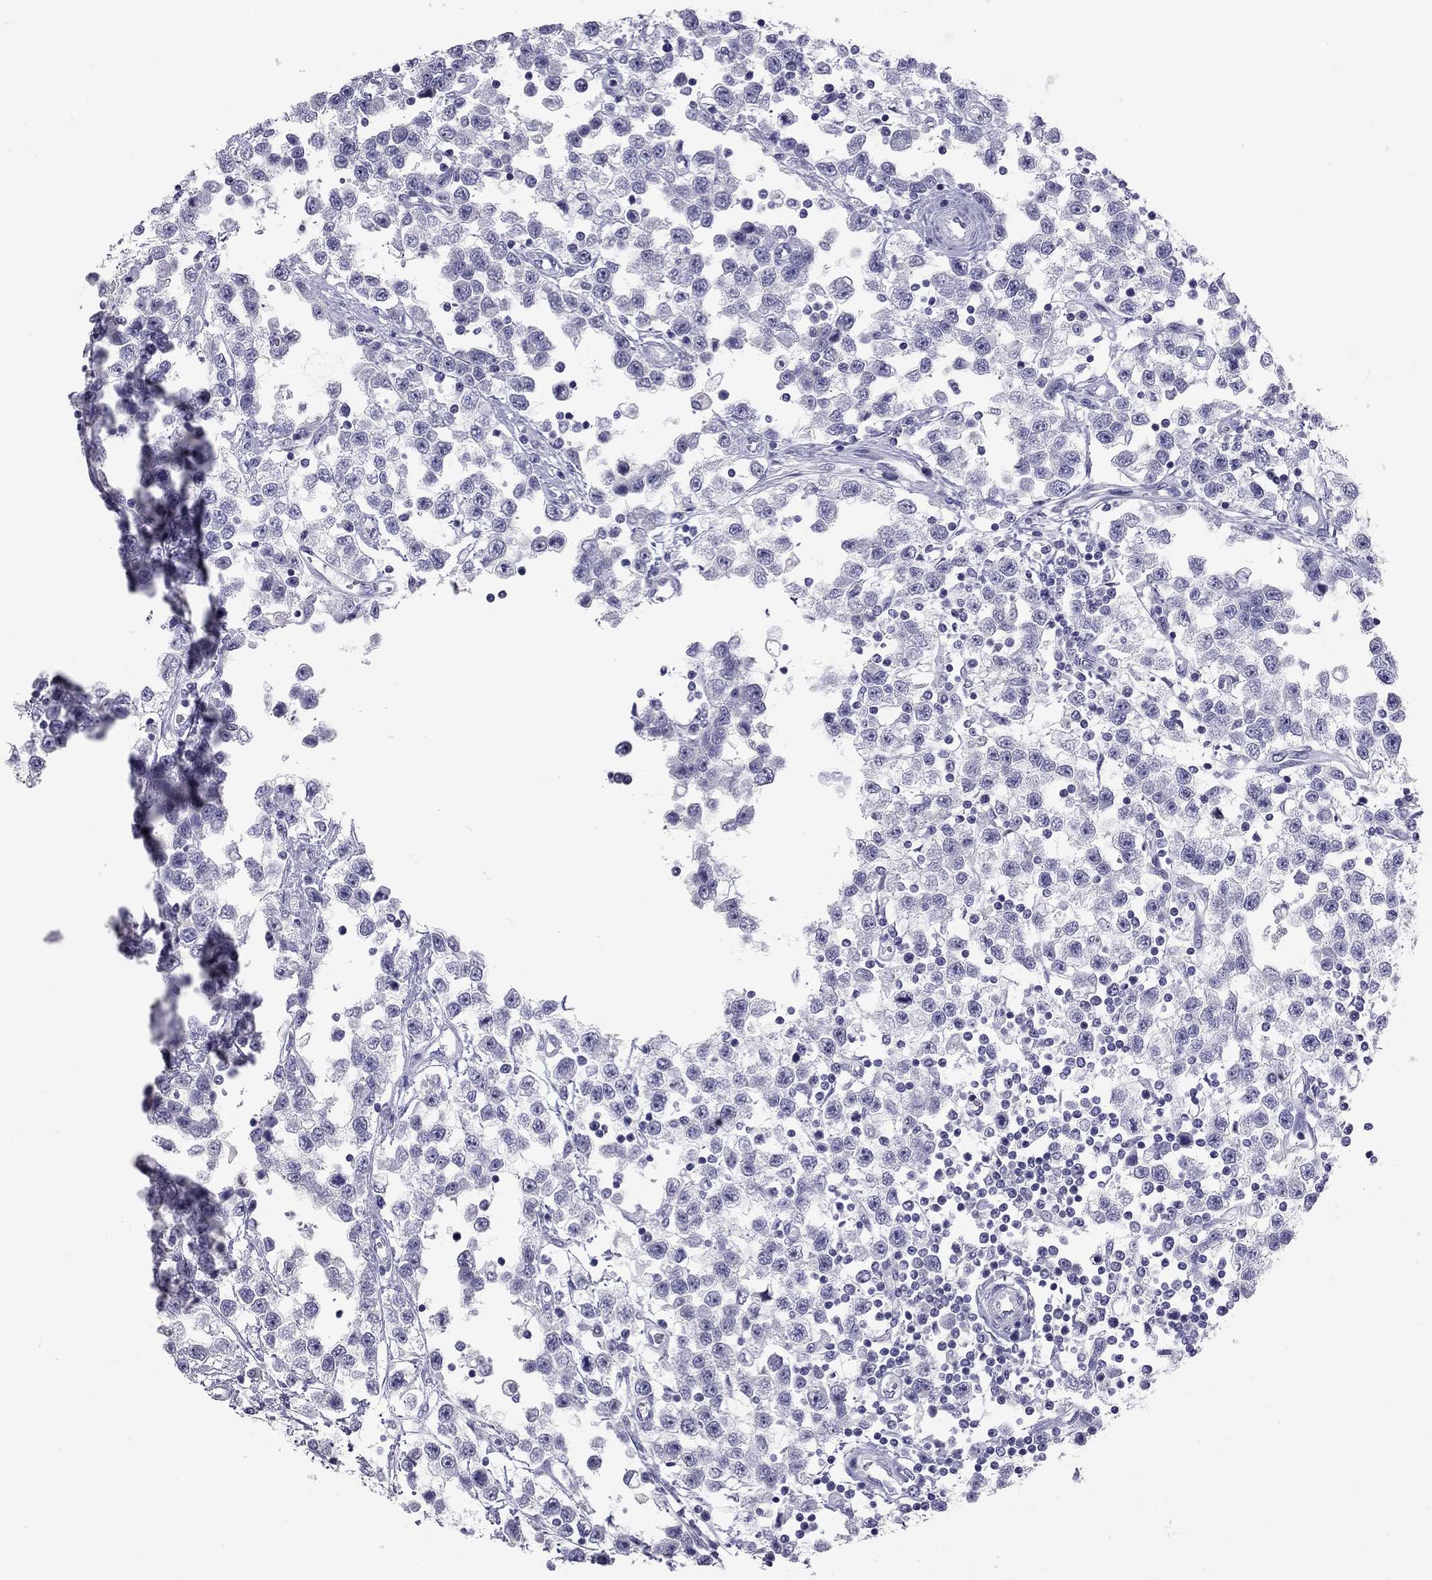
{"staining": {"intensity": "negative", "quantity": "none", "location": "none"}, "tissue": "testis cancer", "cell_type": "Tumor cells", "image_type": "cancer", "snomed": [{"axis": "morphology", "description": "Seminoma, NOS"}, {"axis": "topography", "description": "Testis"}], "caption": "Testis cancer stained for a protein using immunohistochemistry (IHC) shows no staining tumor cells.", "gene": "IL17REL", "patient": {"sex": "male", "age": 34}}